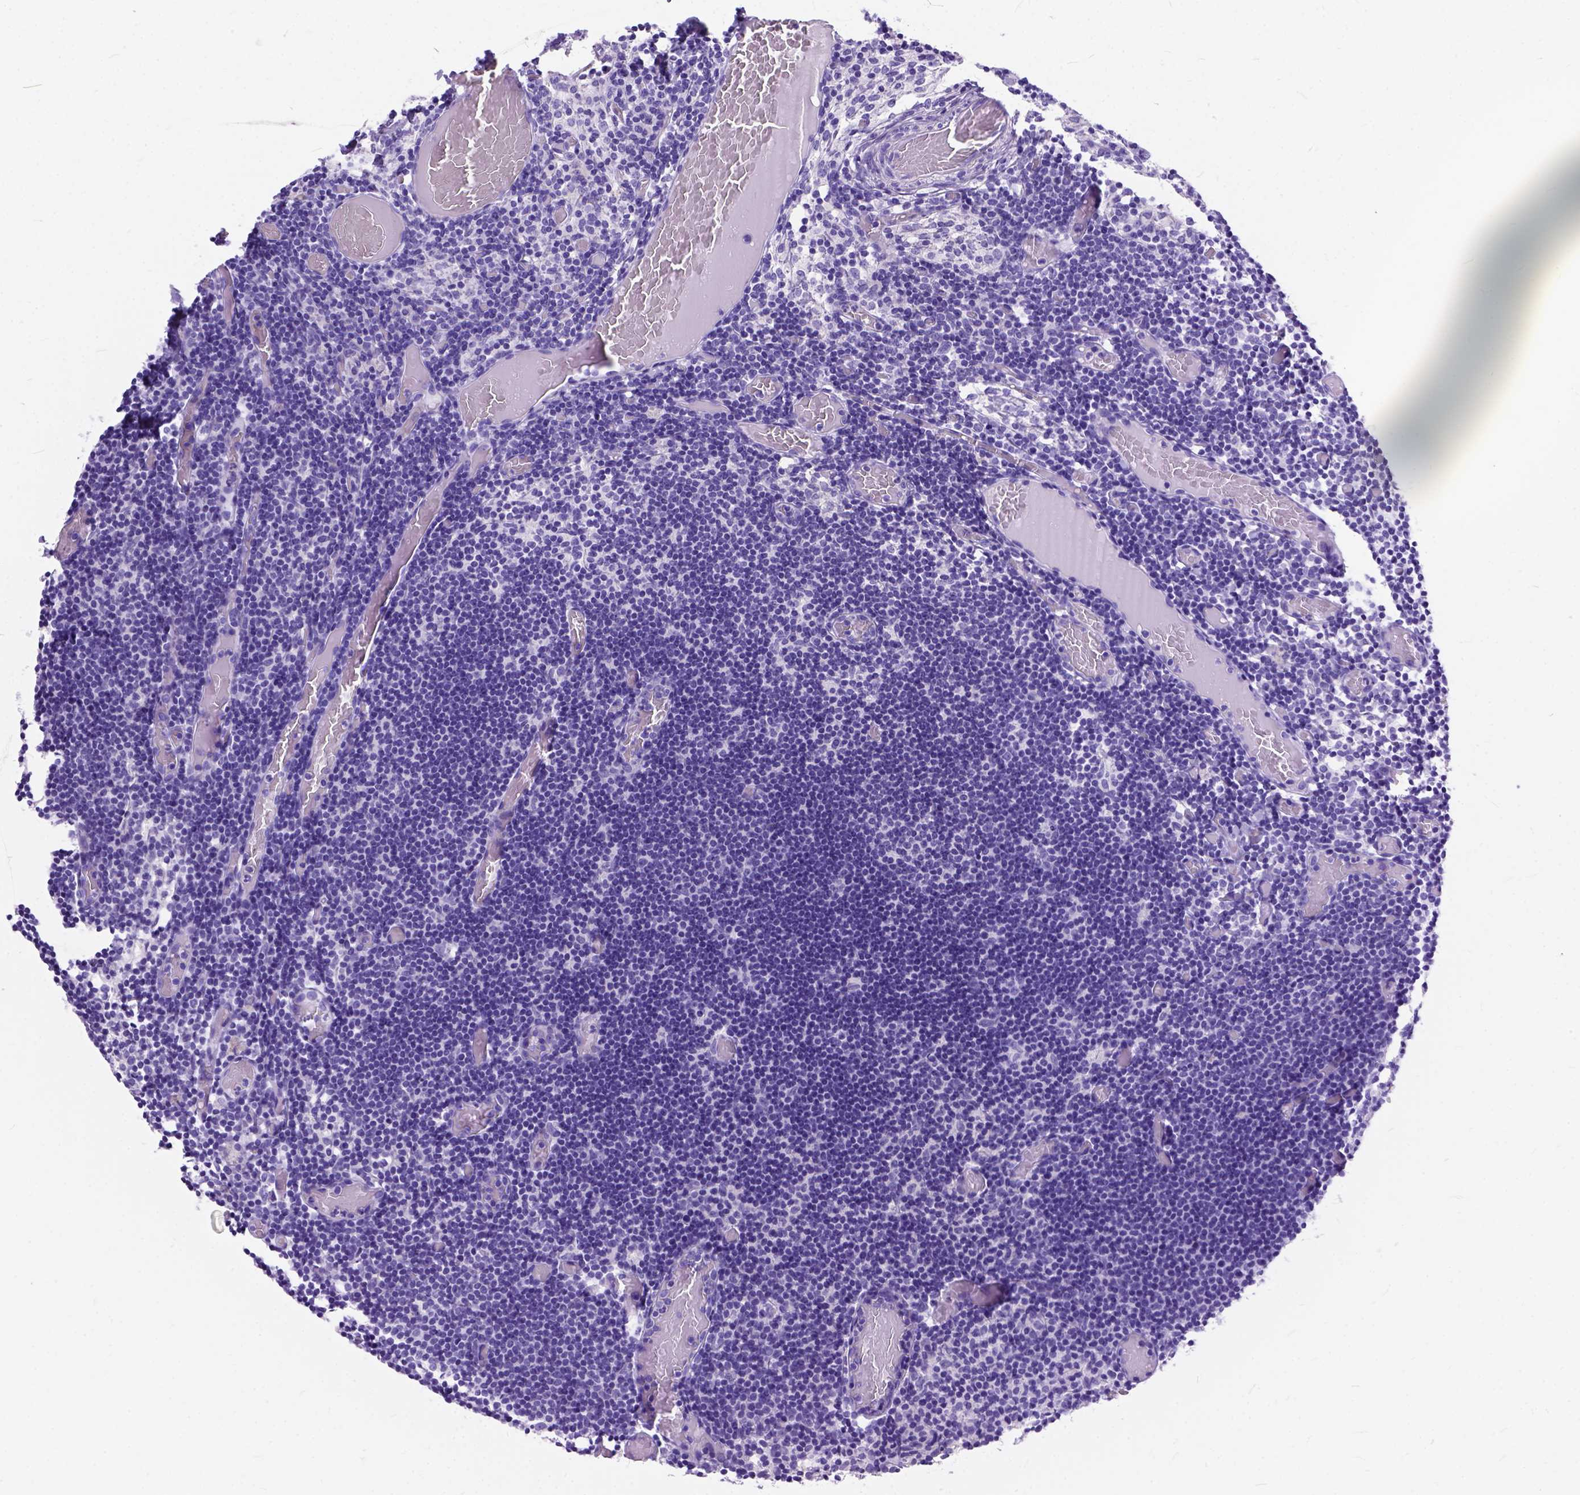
{"staining": {"intensity": "negative", "quantity": "none", "location": "none"}, "tissue": "lymph node", "cell_type": "Germinal center cells", "image_type": "normal", "snomed": [{"axis": "morphology", "description": "Normal tissue, NOS"}, {"axis": "topography", "description": "Lymph node"}], "caption": "This photomicrograph is of benign lymph node stained with immunohistochemistry to label a protein in brown with the nuclei are counter-stained blue. There is no expression in germinal center cells.", "gene": "C1QTNF3", "patient": {"sex": "female", "age": 41}}